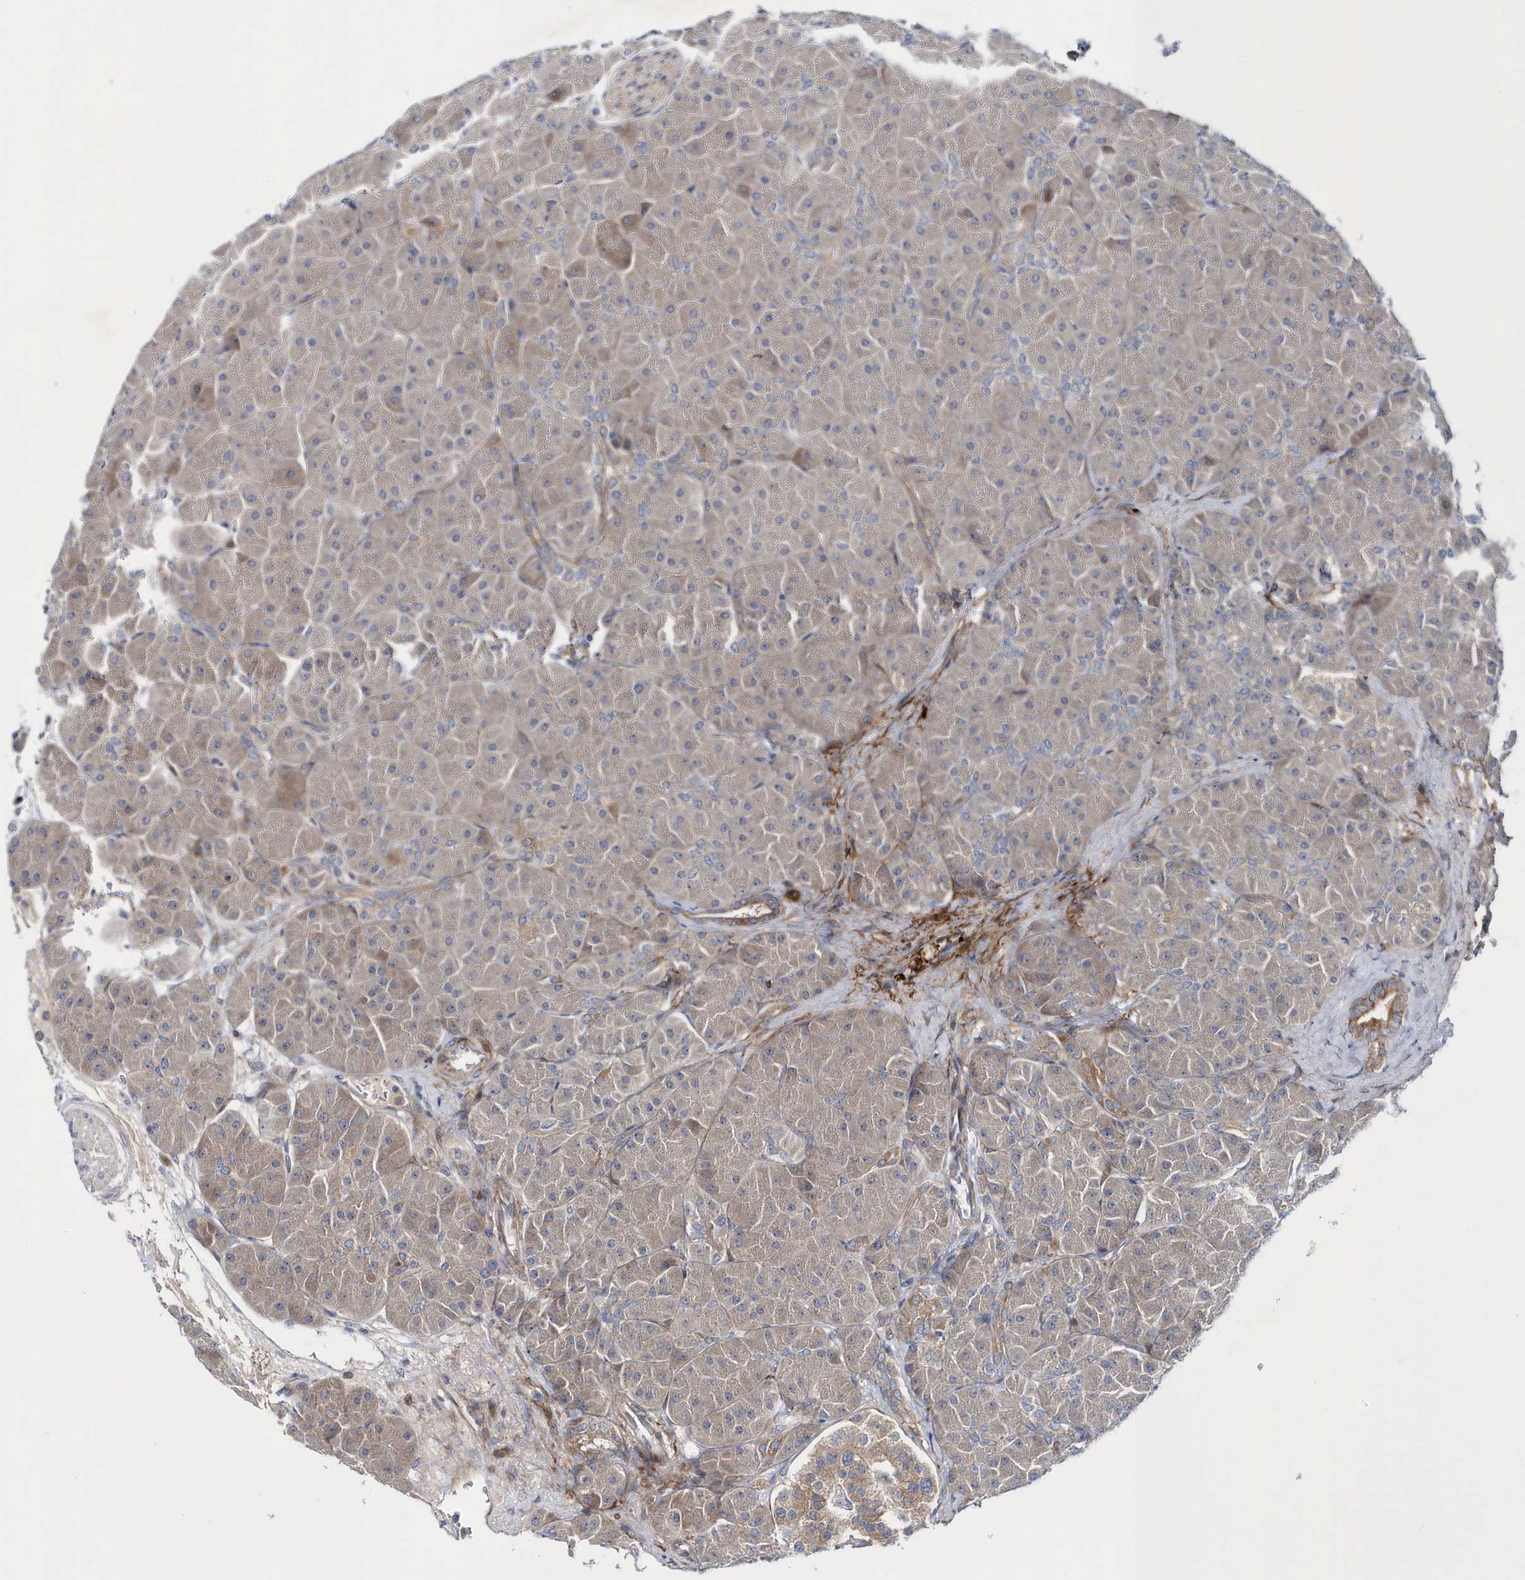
{"staining": {"intensity": "moderate", "quantity": "25%-75%", "location": "cytoplasmic/membranous"}, "tissue": "pancreas", "cell_type": "Exocrine glandular cells", "image_type": "normal", "snomed": [{"axis": "morphology", "description": "Normal tissue, NOS"}, {"axis": "topography", "description": "Pancreas"}], "caption": "DAB immunohistochemical staining of unremarkable human pancreas reveals moderate cytoplasmic/membranous protein expression in approximately 25%-75% of exocrine glandular cells.", "gene": "DSPP", "patient": {"sex": "male", "age": 66}}